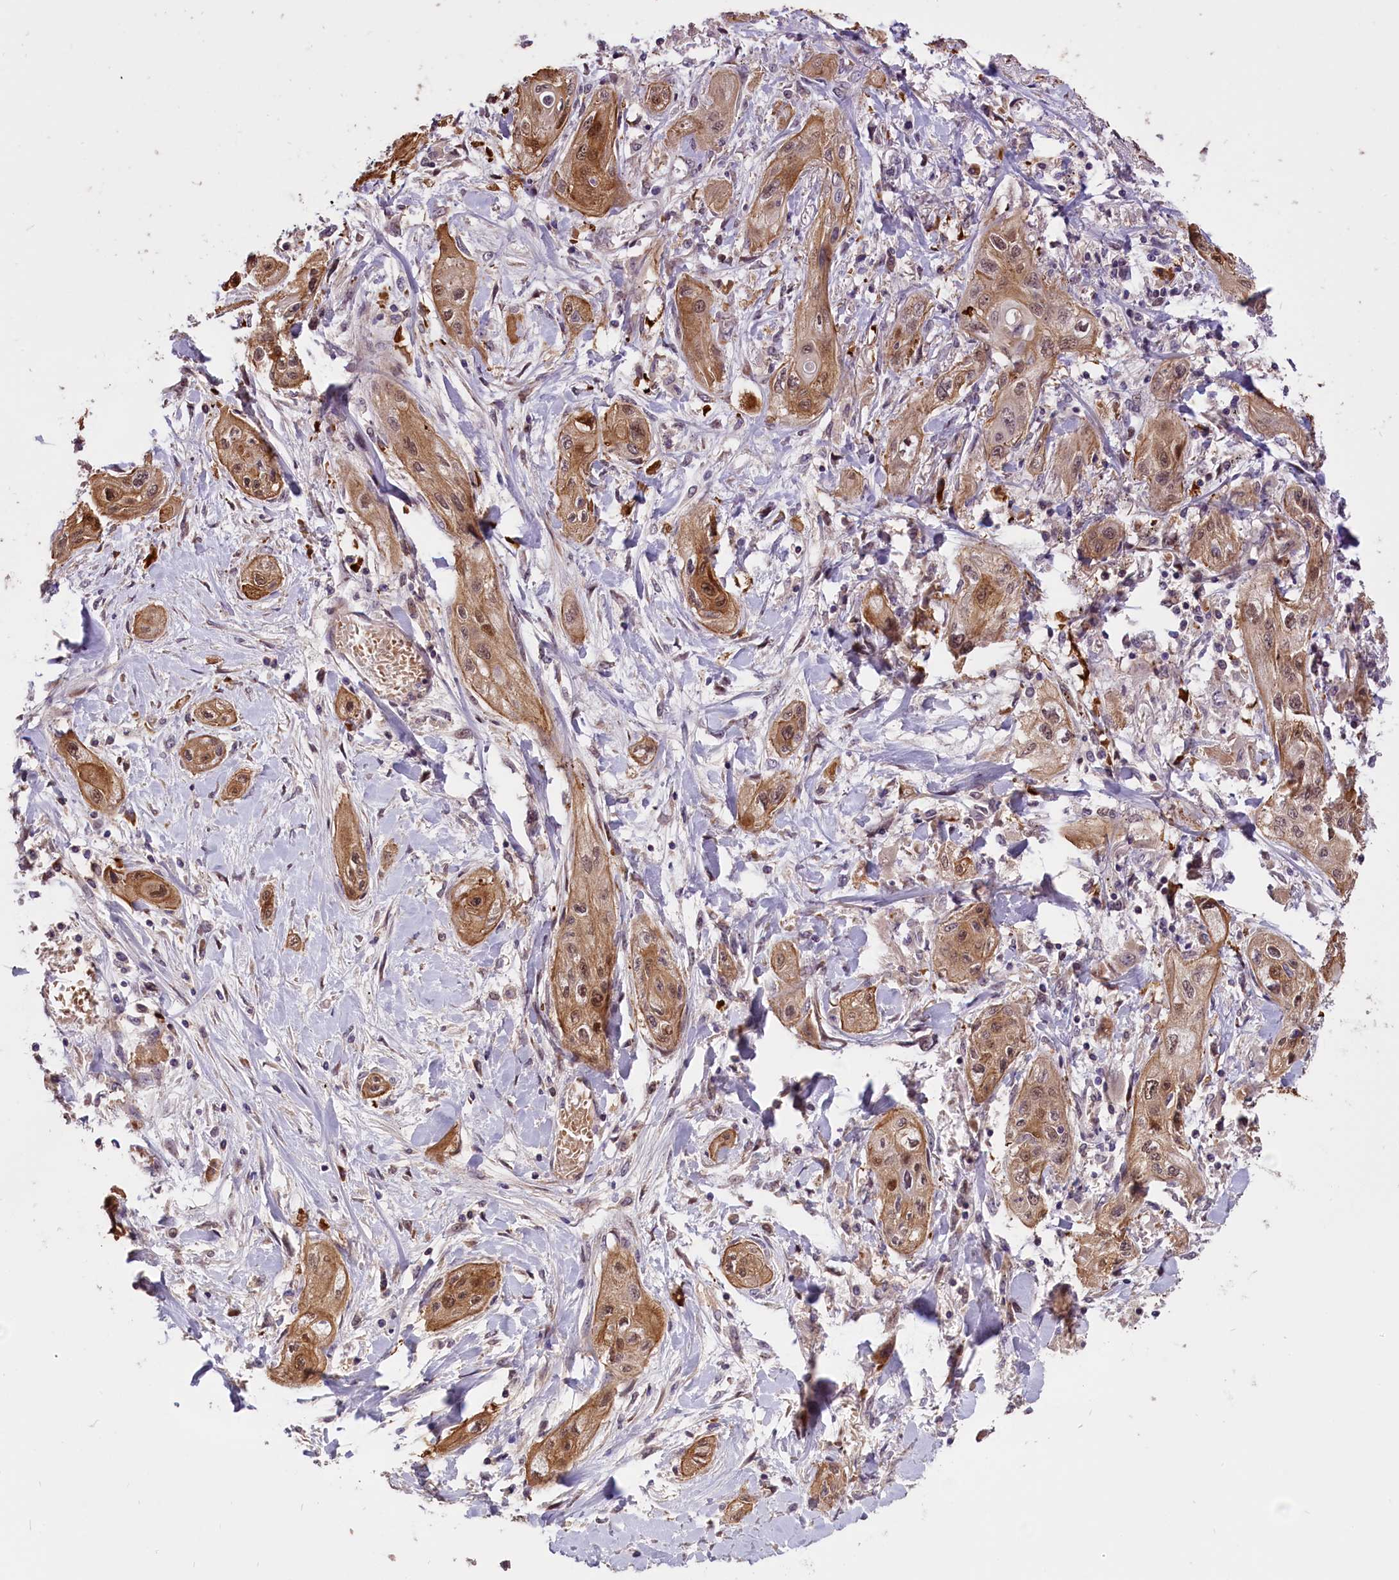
{"staining": {"intensity": "moderate", "quantity": ">75%", "location": "cytoplasmic/membranous,nuclear"}, "tissue": "lung cancer", "cell_type": "Tumor cells", "image_type": "cancer", "snomed": [{"axis": "morphology", "description": "Squamous cell carcinoma, NOS"}, {"axis": "topography", "description": "Lung"}], "caption": "A brown stain shows moderate cytoplasmic/membranous and nuclear staining of a protein in lung cancer tumor cells.", "gene": "ENHO", "patient": {"sex": "female", "age": 47}}